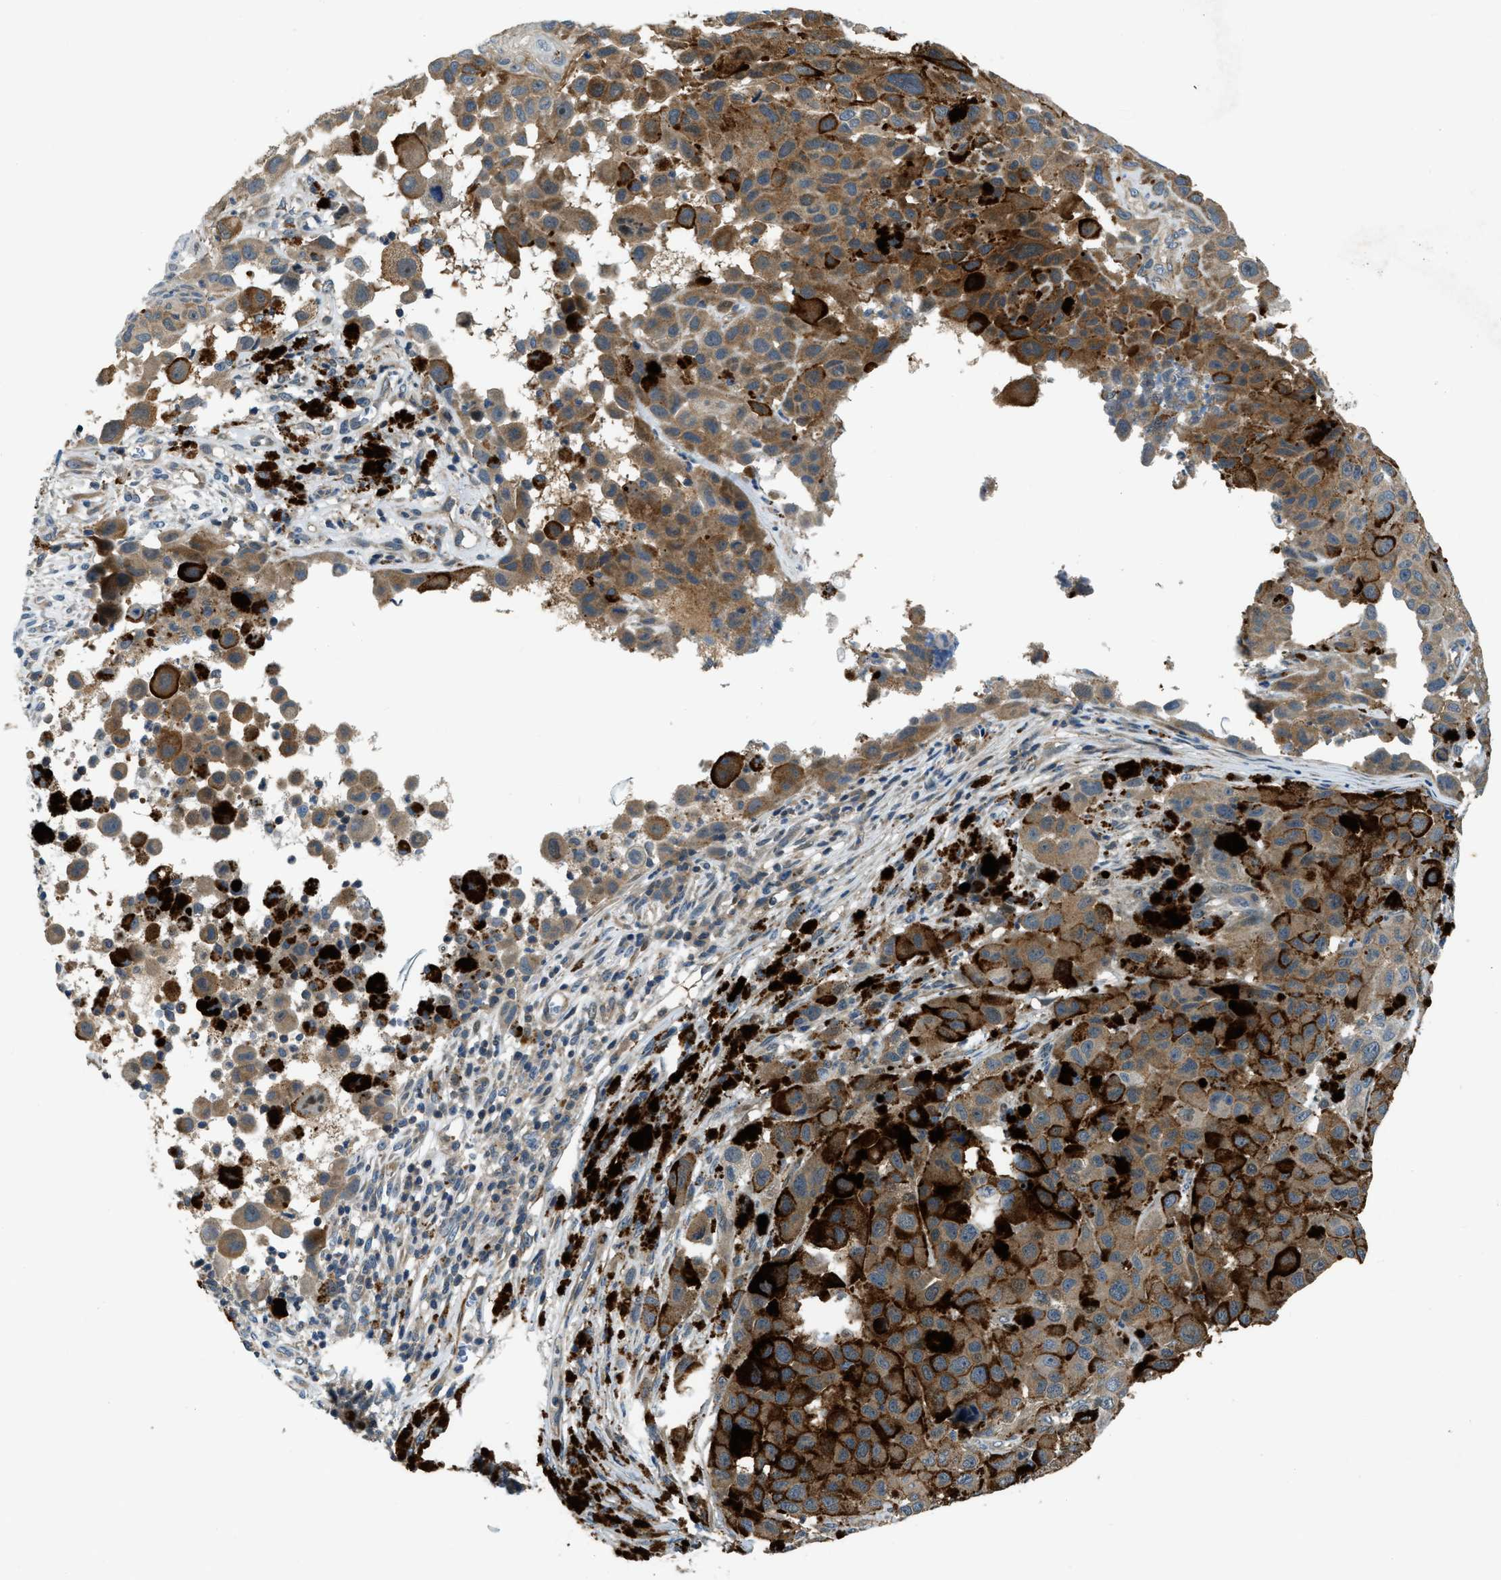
{"staining": {"intensity": "moderate", "quantity": ">75%", "location": "cytoplasmic/membranous"}, "tissue": "melanoma", "cell_type": "Tumor cells", "image_type": "cancer", "snomed": [{"axis": "morphology", "description": "Malignant melanoma, NOS"}, {"axis": "topography", "description": "Skin"}], "caption": "Human malignant melanoma stained for a protein (brown) reveals moderate cytoplasmic/membranous positive positivity in approximately >75% of tumor cells.", "gene": "NUDCD3", "patient": {"sex": "male", "age": 96}}